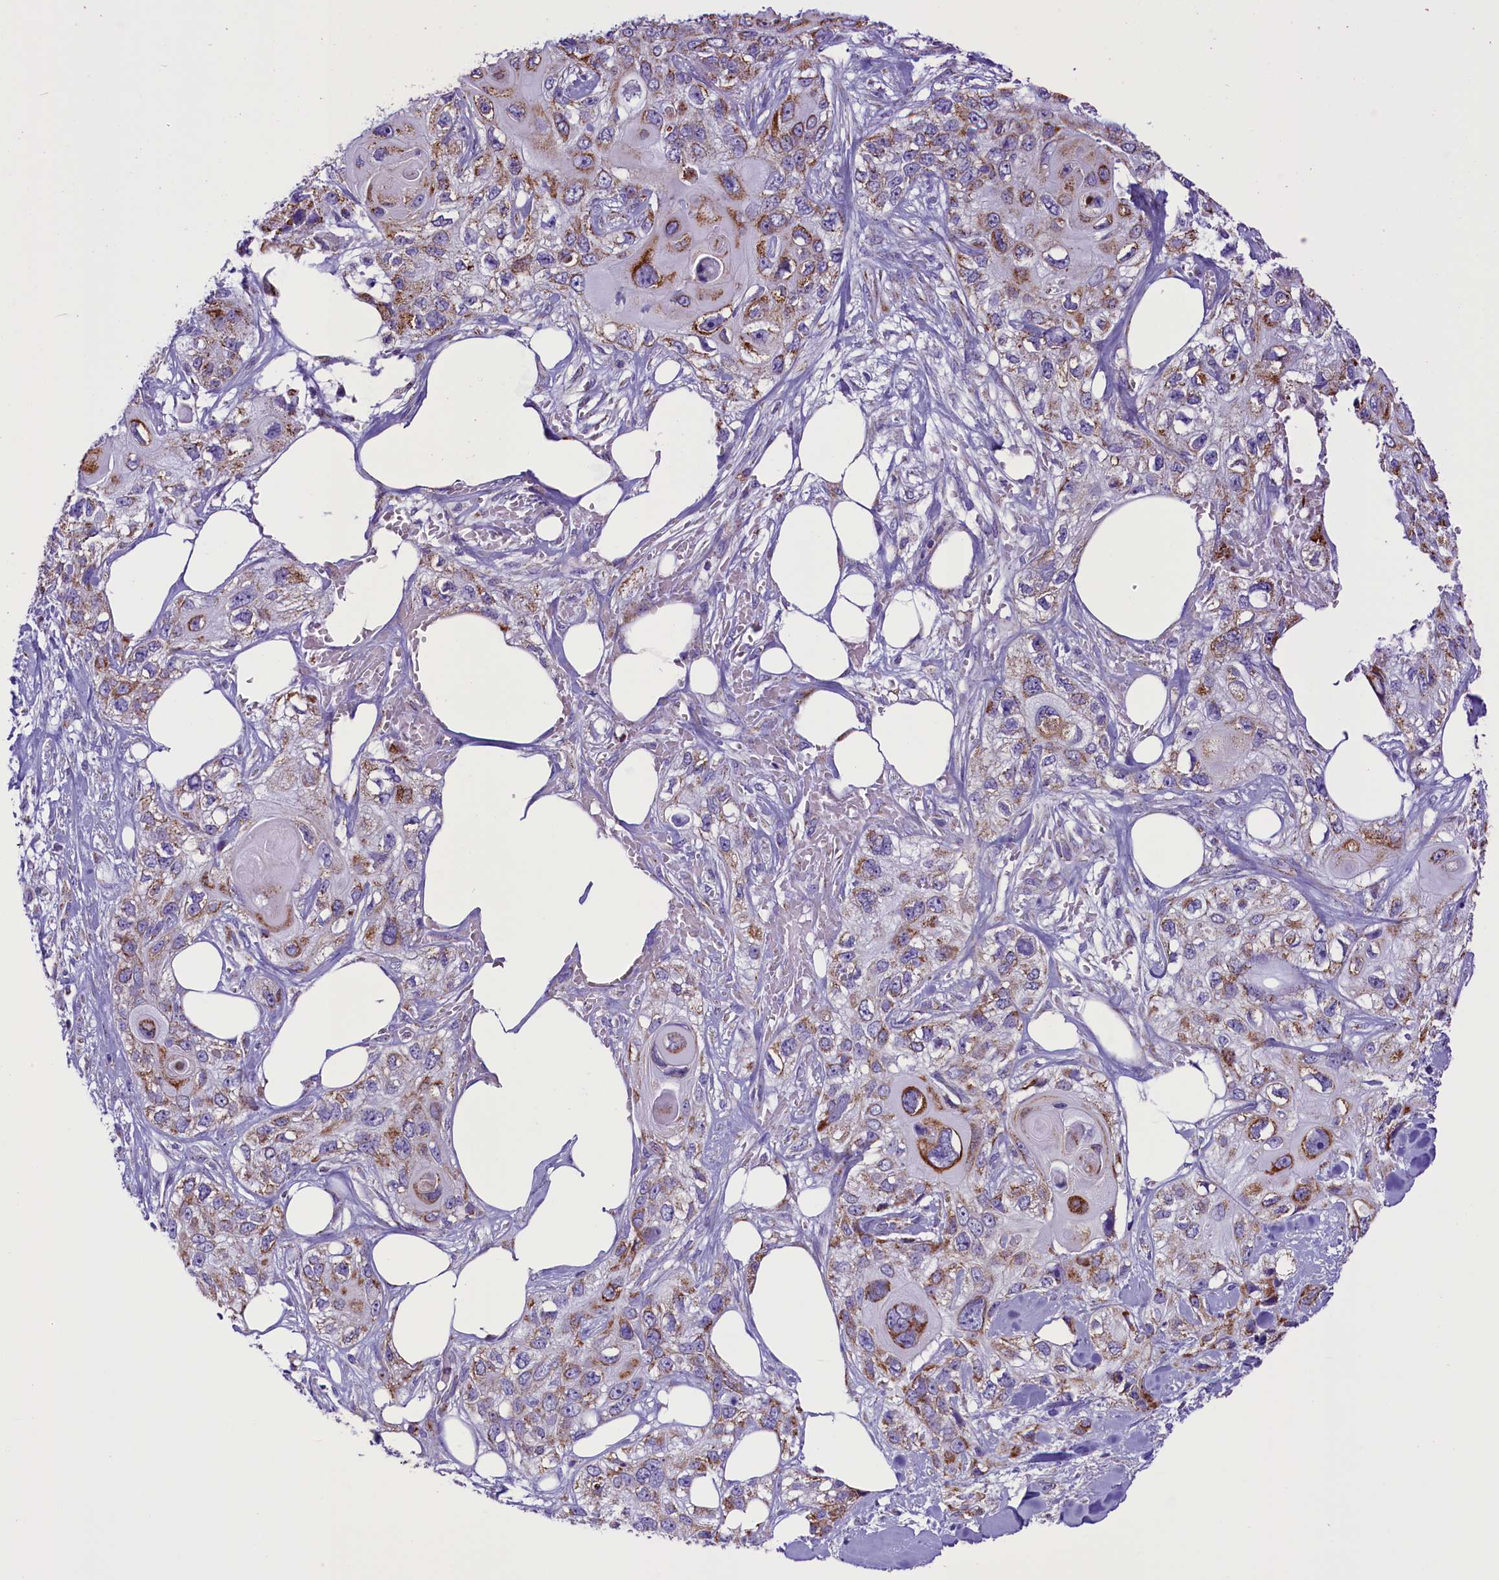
{"staining": {"intensity": "strong", "quantity": "25%-75%", "location": "cytoplasmic/membranous"}, "tissue": "skin cancer", "cell_type": "Tumor cells", "image_type": "cancer", "snomed": [{"axis": "morphology", "description": "Normal tissue, NOS"}, {"axis": "morphology", "description": "Squamous cell carcinoma, NOS"}, {"axis": "topography", "description": "Skin"}], "caption": "The image shows immunohistochemical staining of skin cancer (squamous cell carcinoma). There is strong cytoplasmic/membranous expression is seen in about 25%-75% of tumor cells.", "gene": "ICA1L", "patient": {"sex": "male", "age": 72}}